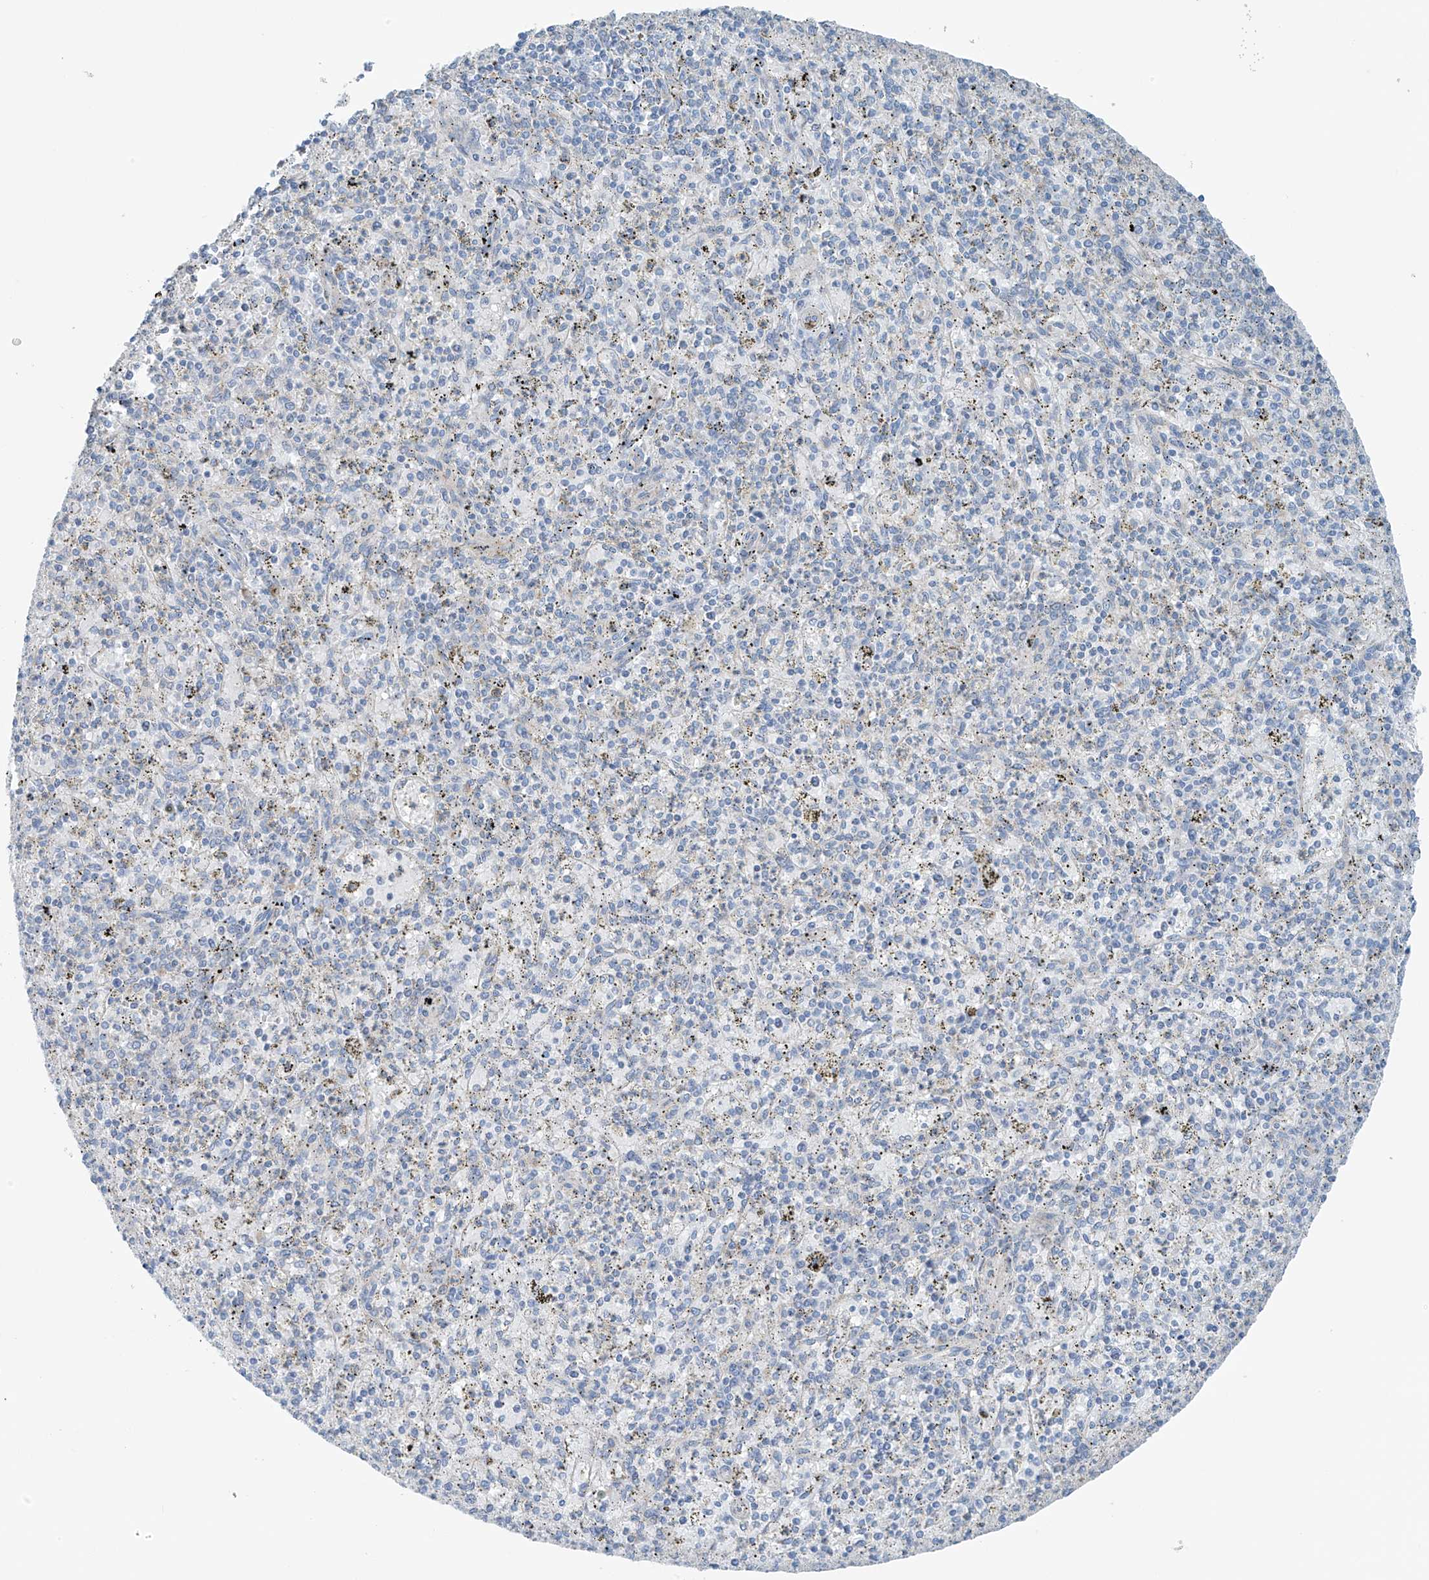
{"staining": {"intensity": "negative", "quantity": "none", "location": "none"}, "tissue": "spleen", "cell_type": "Cells in red pulp", "image_type": "normal", "snomed": [{"axis": "morphology", "description": "Normal tissue, NOS"}, {"axis": "topography", "description": "Spleen"}], "caption": "Immunohistochemistry (IHC) photomicrograph of normal spleen stained for a protein (brown), which demonstrates no positivity in cells in red pulp.", "gene": "RCN2", "patient": {"sex": "male", "age": 72}}